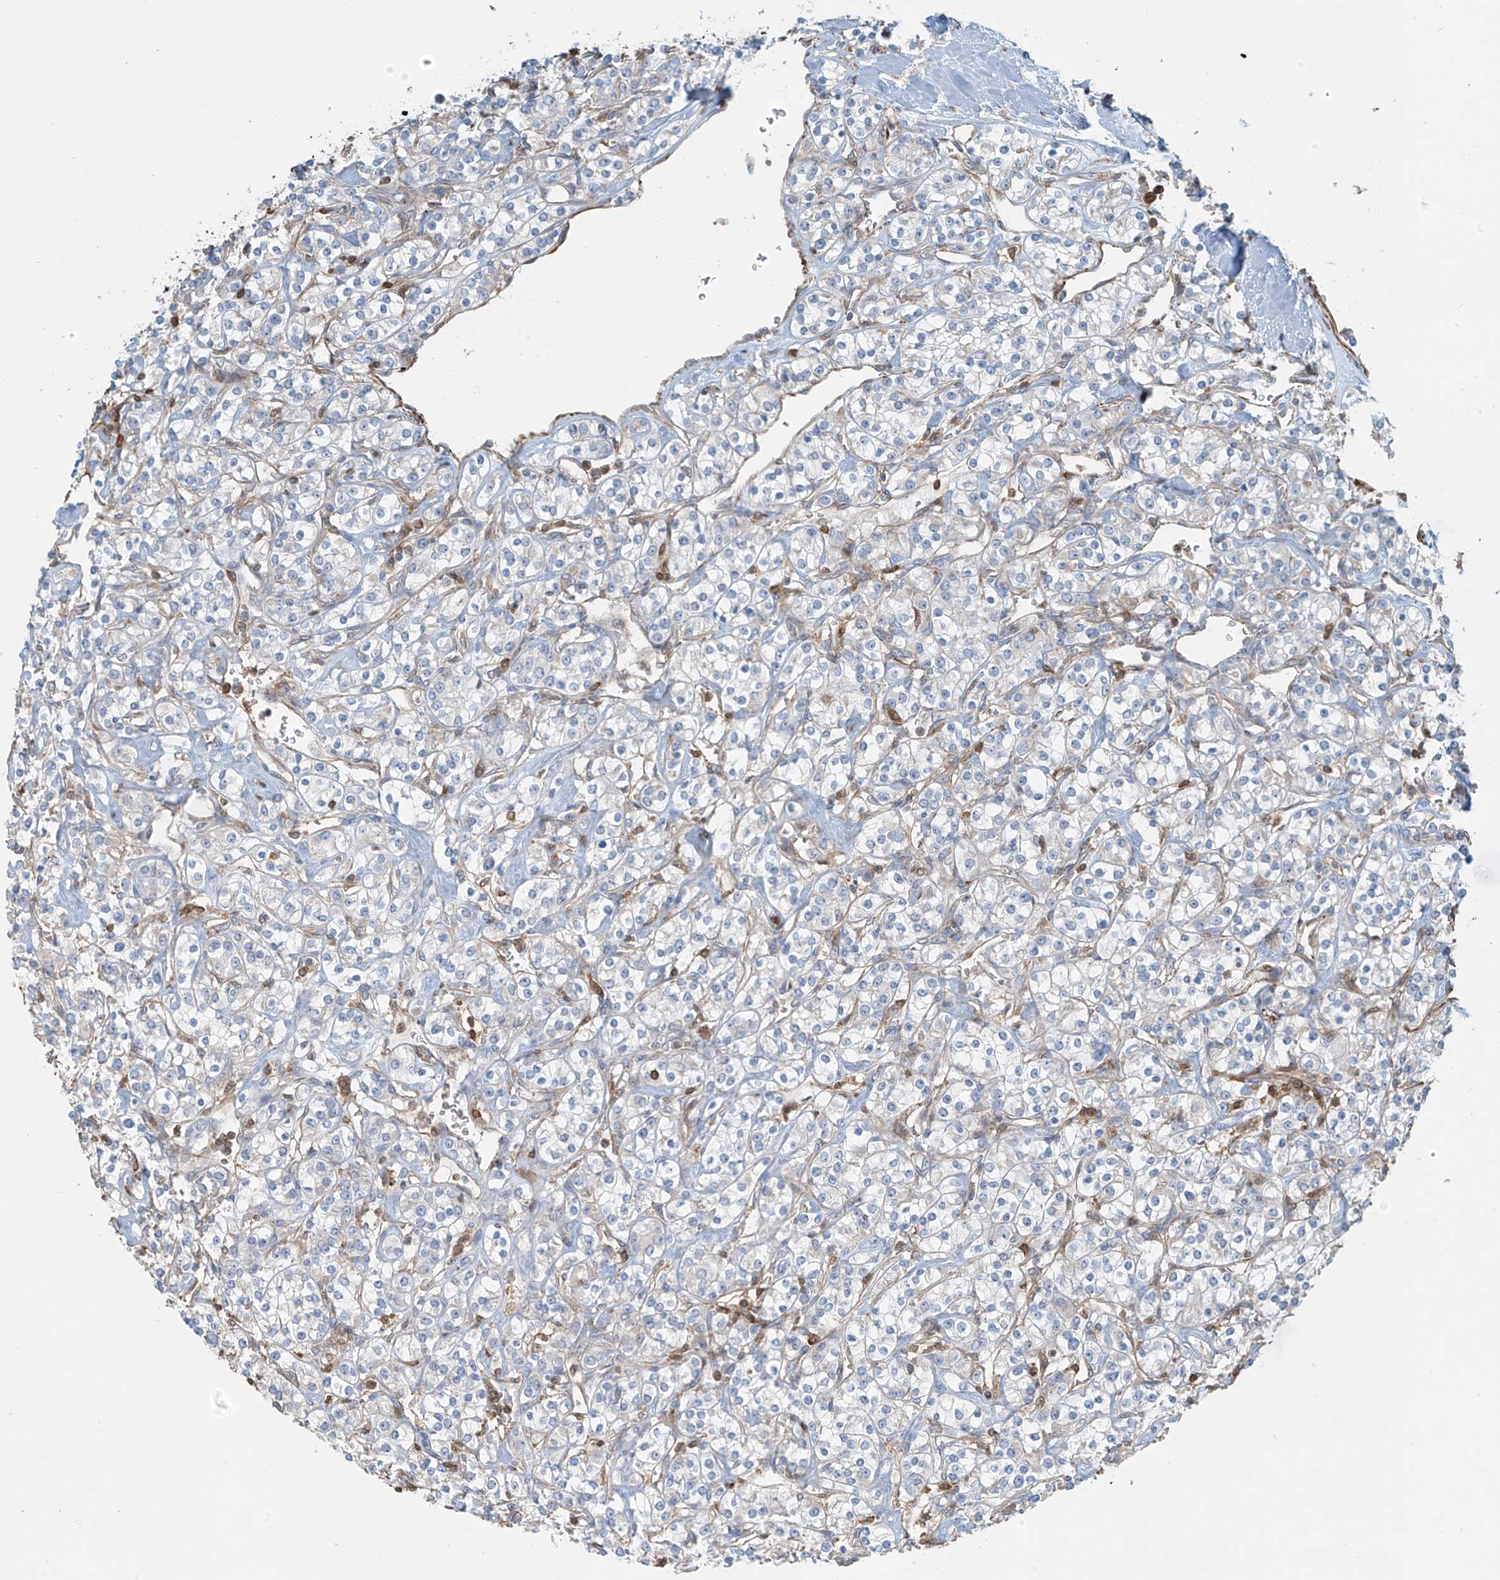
{"staining": {"intensity": "negative", "quantity": "none", "location": "none"}, "tissue": "renal cancer", "cell_type": "Tumor cells", "image_type": "cancer", "snomed": [{"axis": "morphology", "description": "Adenocarcinoma, NOS"}, {"axis": "topography", "description": "Kidney"}], "caption": "Tumor cells show no significant staining in renal cancer (adenocarcinoma).", "gene": "SH3BGRL3", "patient": {"sex": "male", "age": 77}}